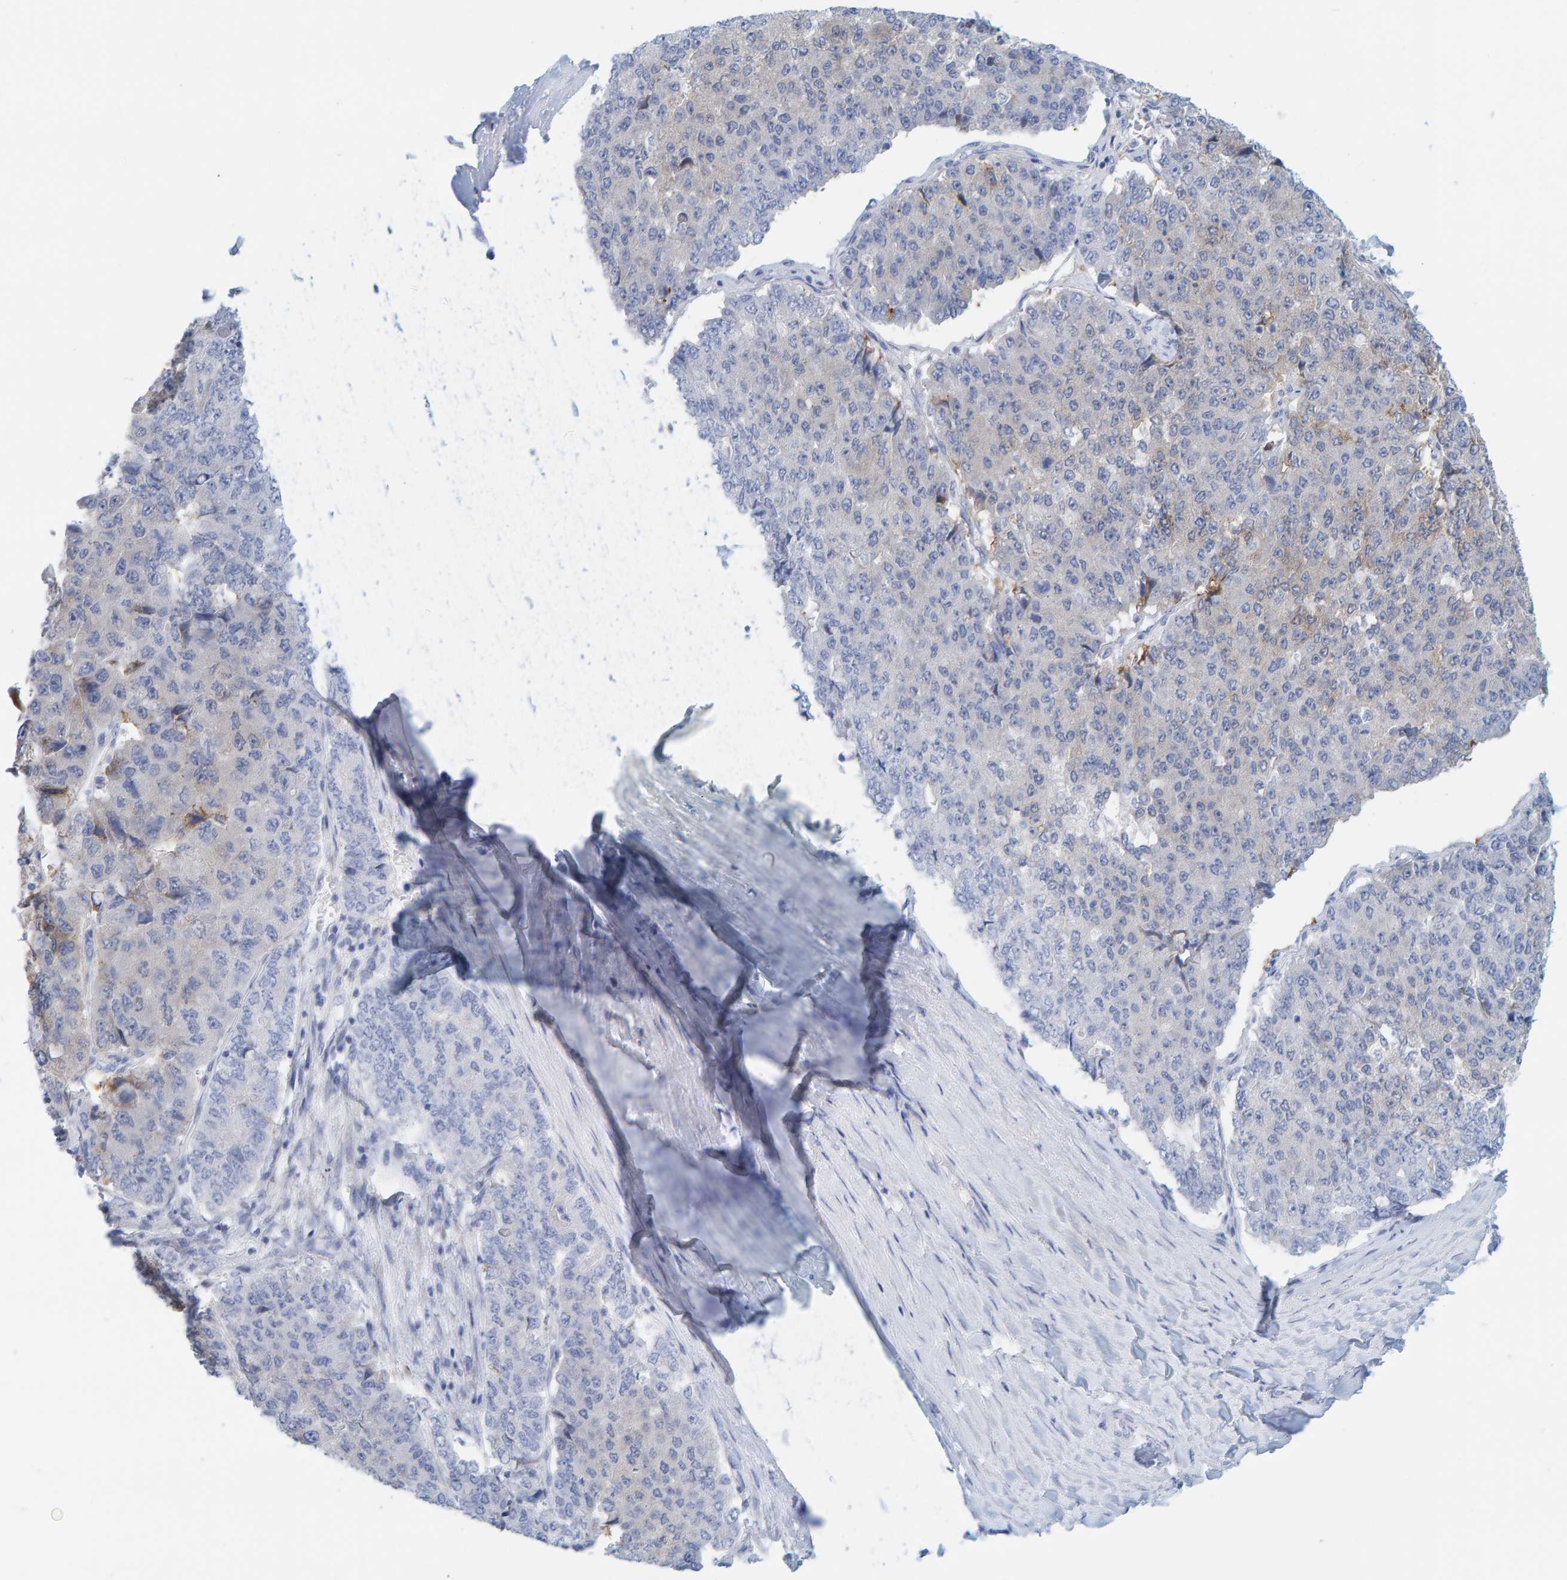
{"staining": {"intensity": "weak", "quantity": "<25%", "location": "cytoplasmic/membranous"}, "tissue": "pancreatic cancer", "cell_type": "Tumor cells", "image_type": "cancer", "snomed": [{"axis": "morphology", "description": "Adenocarcinoma, NOS"}, {"axis": "topography", "description": "Pancreas"}], "caption": "This is an immunohistochemistry image of human pancreatic cancer. There is no positivity in tumor cells.", "gene": "KLHL11", "patient": {"sex": "male", "age": 50}}